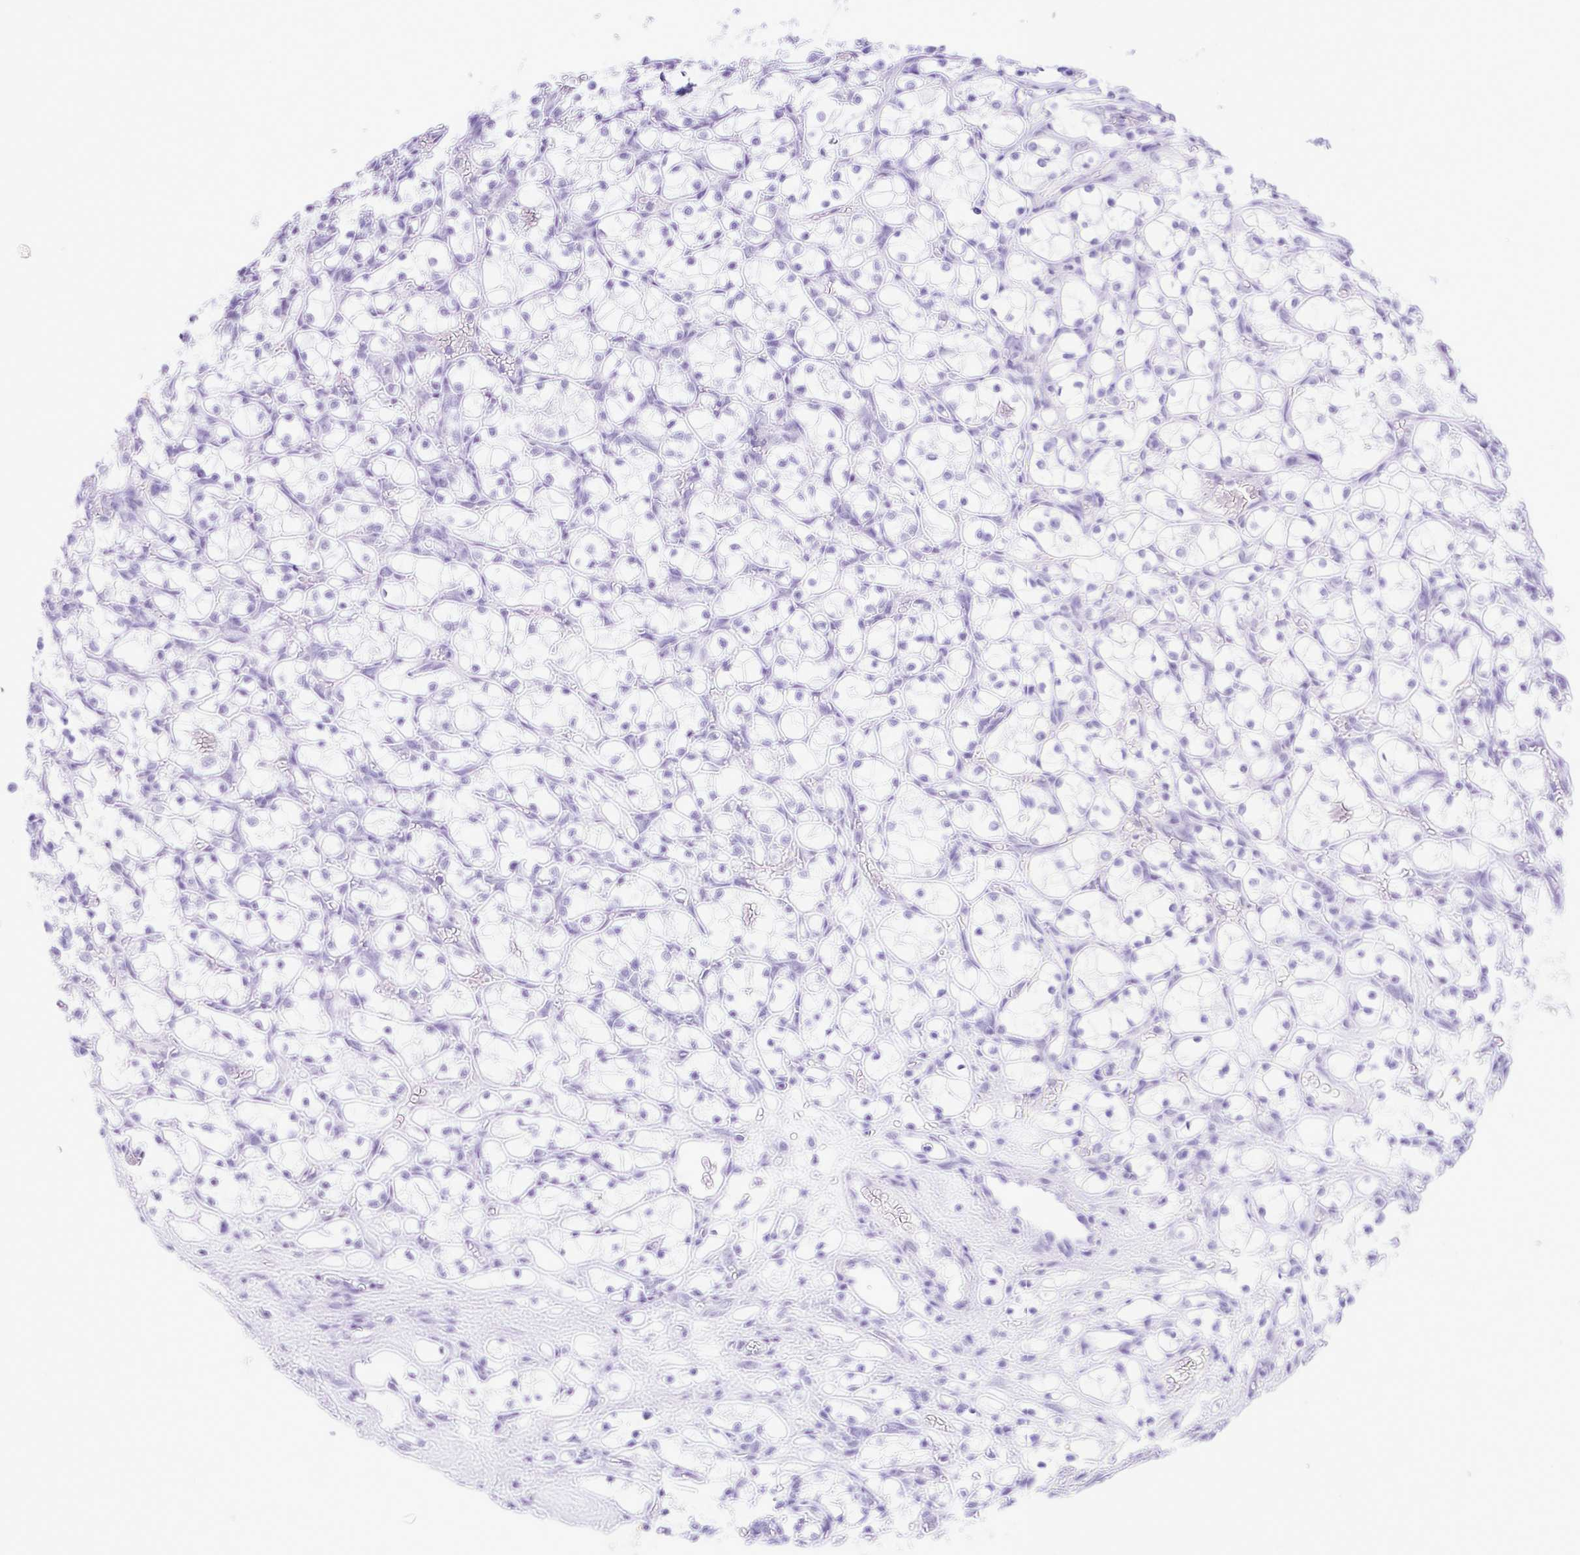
{"staining": {"intensity": "negative", "quantity": "none", "location": "none"}, "tissue": "renal cancer", "cell_type": "Tumor cells", "image_type": "cancer", "snomed": [{"axis": "morphology", "description": "Adenocarcinoma, NOS"}, {"axis": "topography", "description": "Kidney"}], "caption": "High power microscopy micrograph of an immunohistochemistry histopathology image of renal cancer (adenocarcinoma), revealing no significant staining in tumor cells. (Stains: DAB immunohistochemistry with hematoxylin counter stain, Microscopy: brightfield microscopy at high magnification).", "gene": "CASP14", "patient": {"sex": "female", "age": 69}}